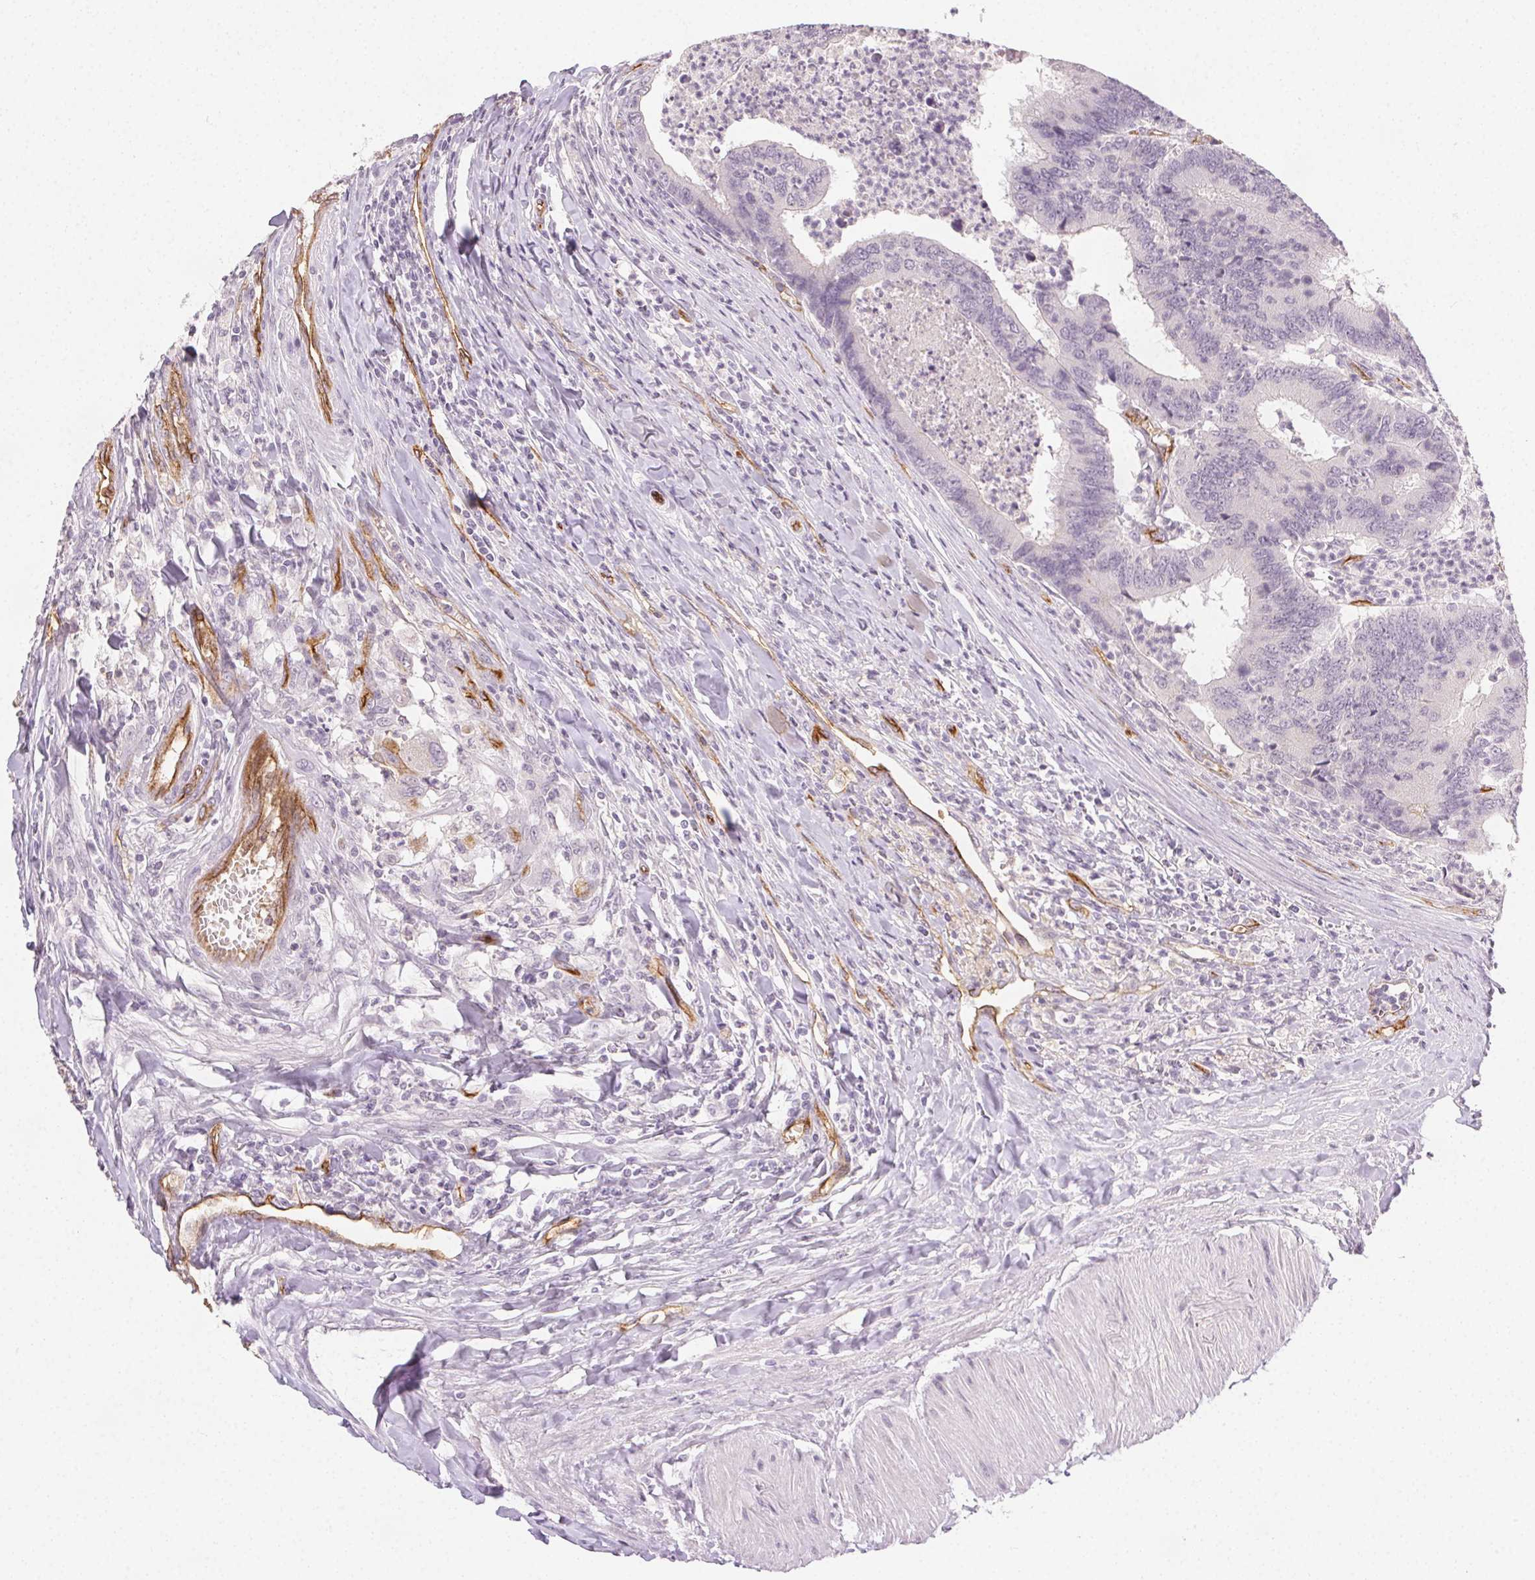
{"staining": {"intensity": "negative", "quantity": "none", "location": "none"}, "tissue": "colorectal cancer", "cell_type": "Tumor cells", "image_type": "cancer", "snomed": [{"axis": "morphology", "description": "Adenocarcinoma, NOS"}, {"axis": "topography", "description": "Colon"}], "caption": "The histopathology image exhibits no staining of tumor cells in colorectal cancer. (Brightfield microscopy of DAB immunohistochemistry at high magnification).", "gene": "PODXL", "patient": {"sex": "female", "age": 67}}